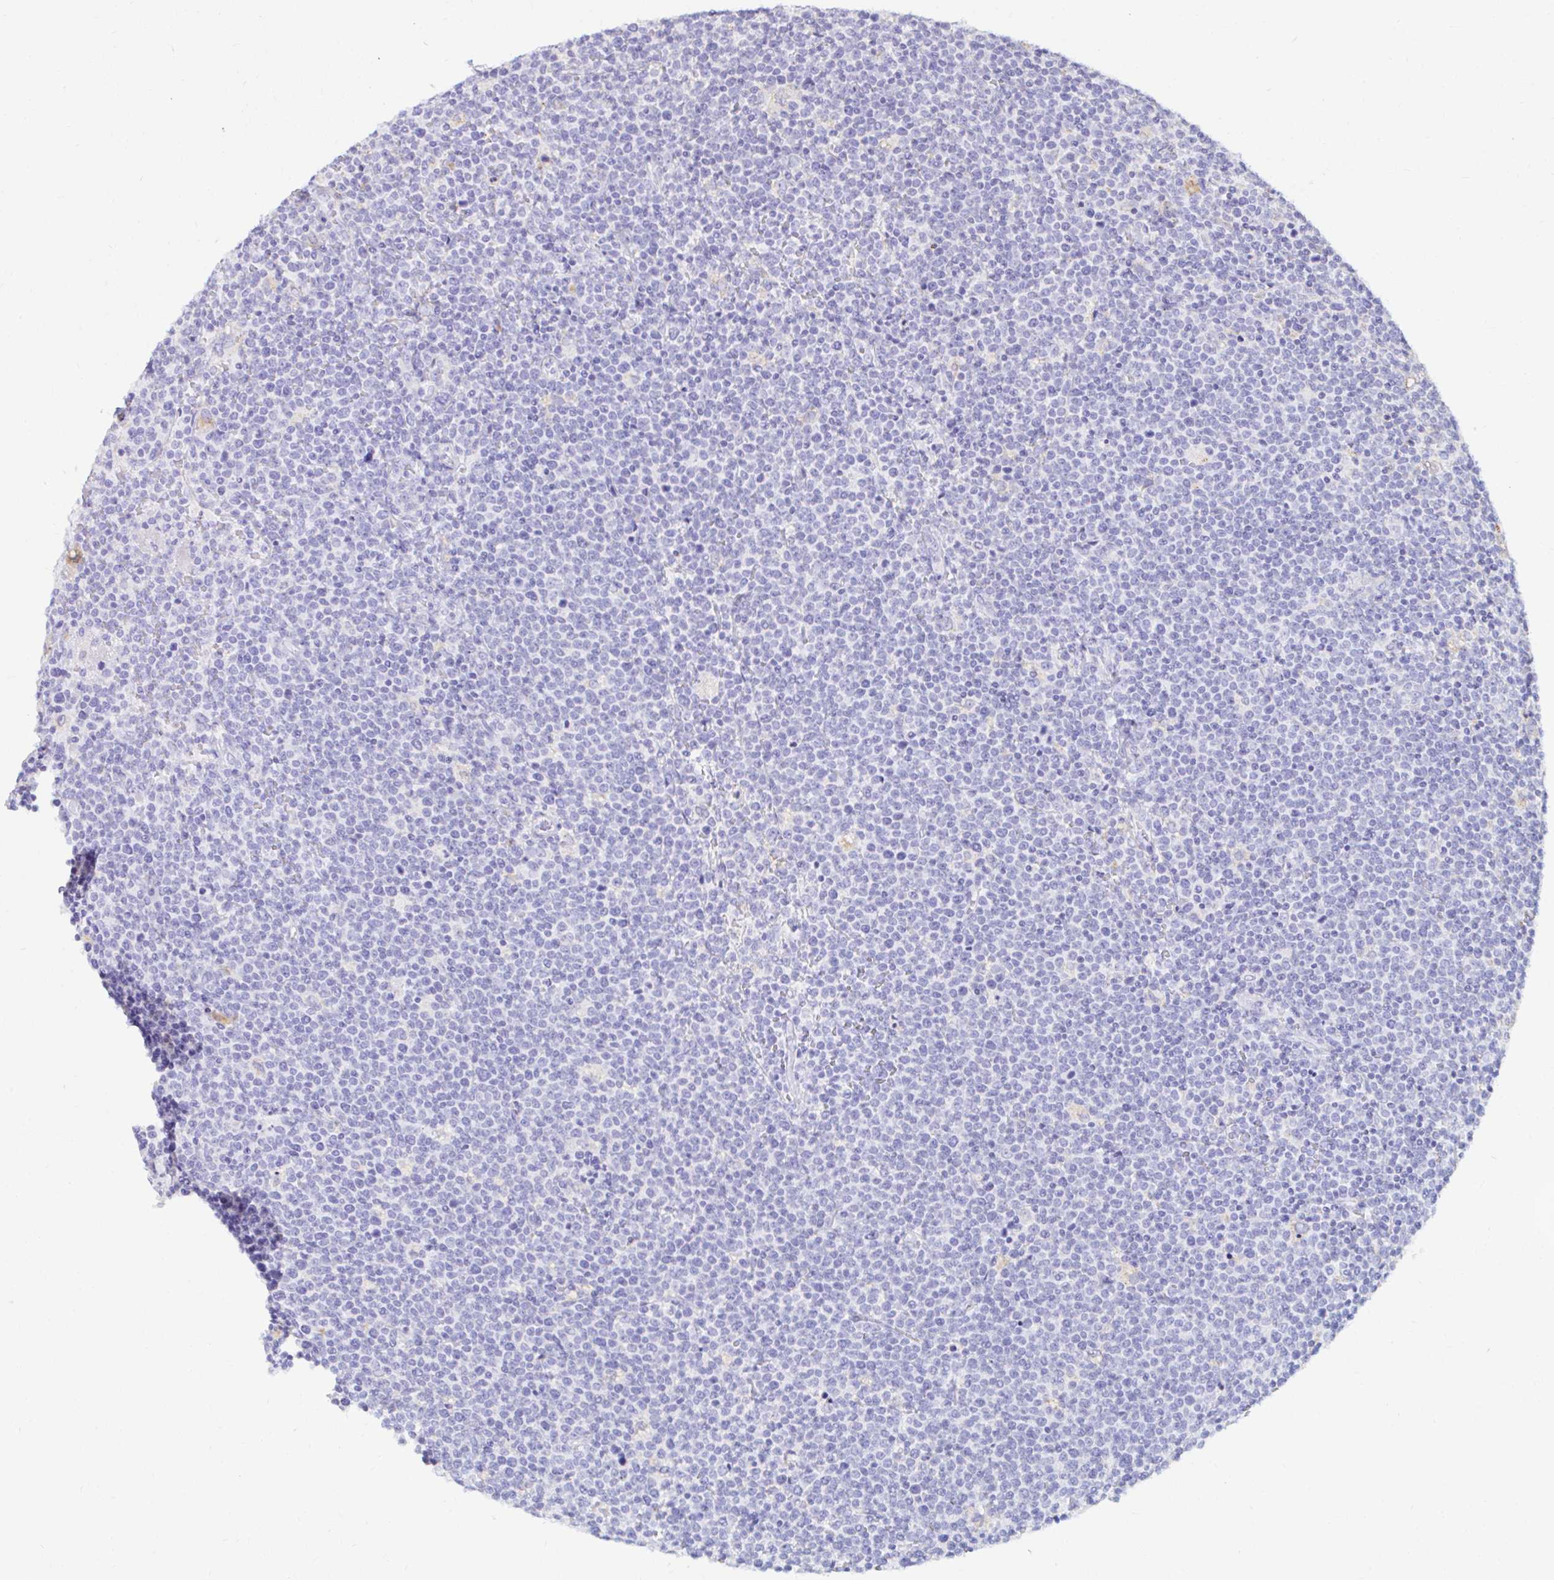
{"staining": {"intensity": "negative", "quantity": "none", "location": "none"}, "tissue": "lymphoma", "cell_type": "Tumor cells", "image_type": "cancer", "snomed": [{"axis": "morphology", "description": "Malignant lymphoma, non-Hodgkin's type, High grade"}, {"axis": "topography", "description": "Lymph node"}], "caption": "IHC image of high-grade malignant lymphoma, non-Hodgkin's type stained for a protein (brown), which displays no staining in tumor cells.", "gene": "GALNS", "patient": {"sex": "male", "age": 61}}